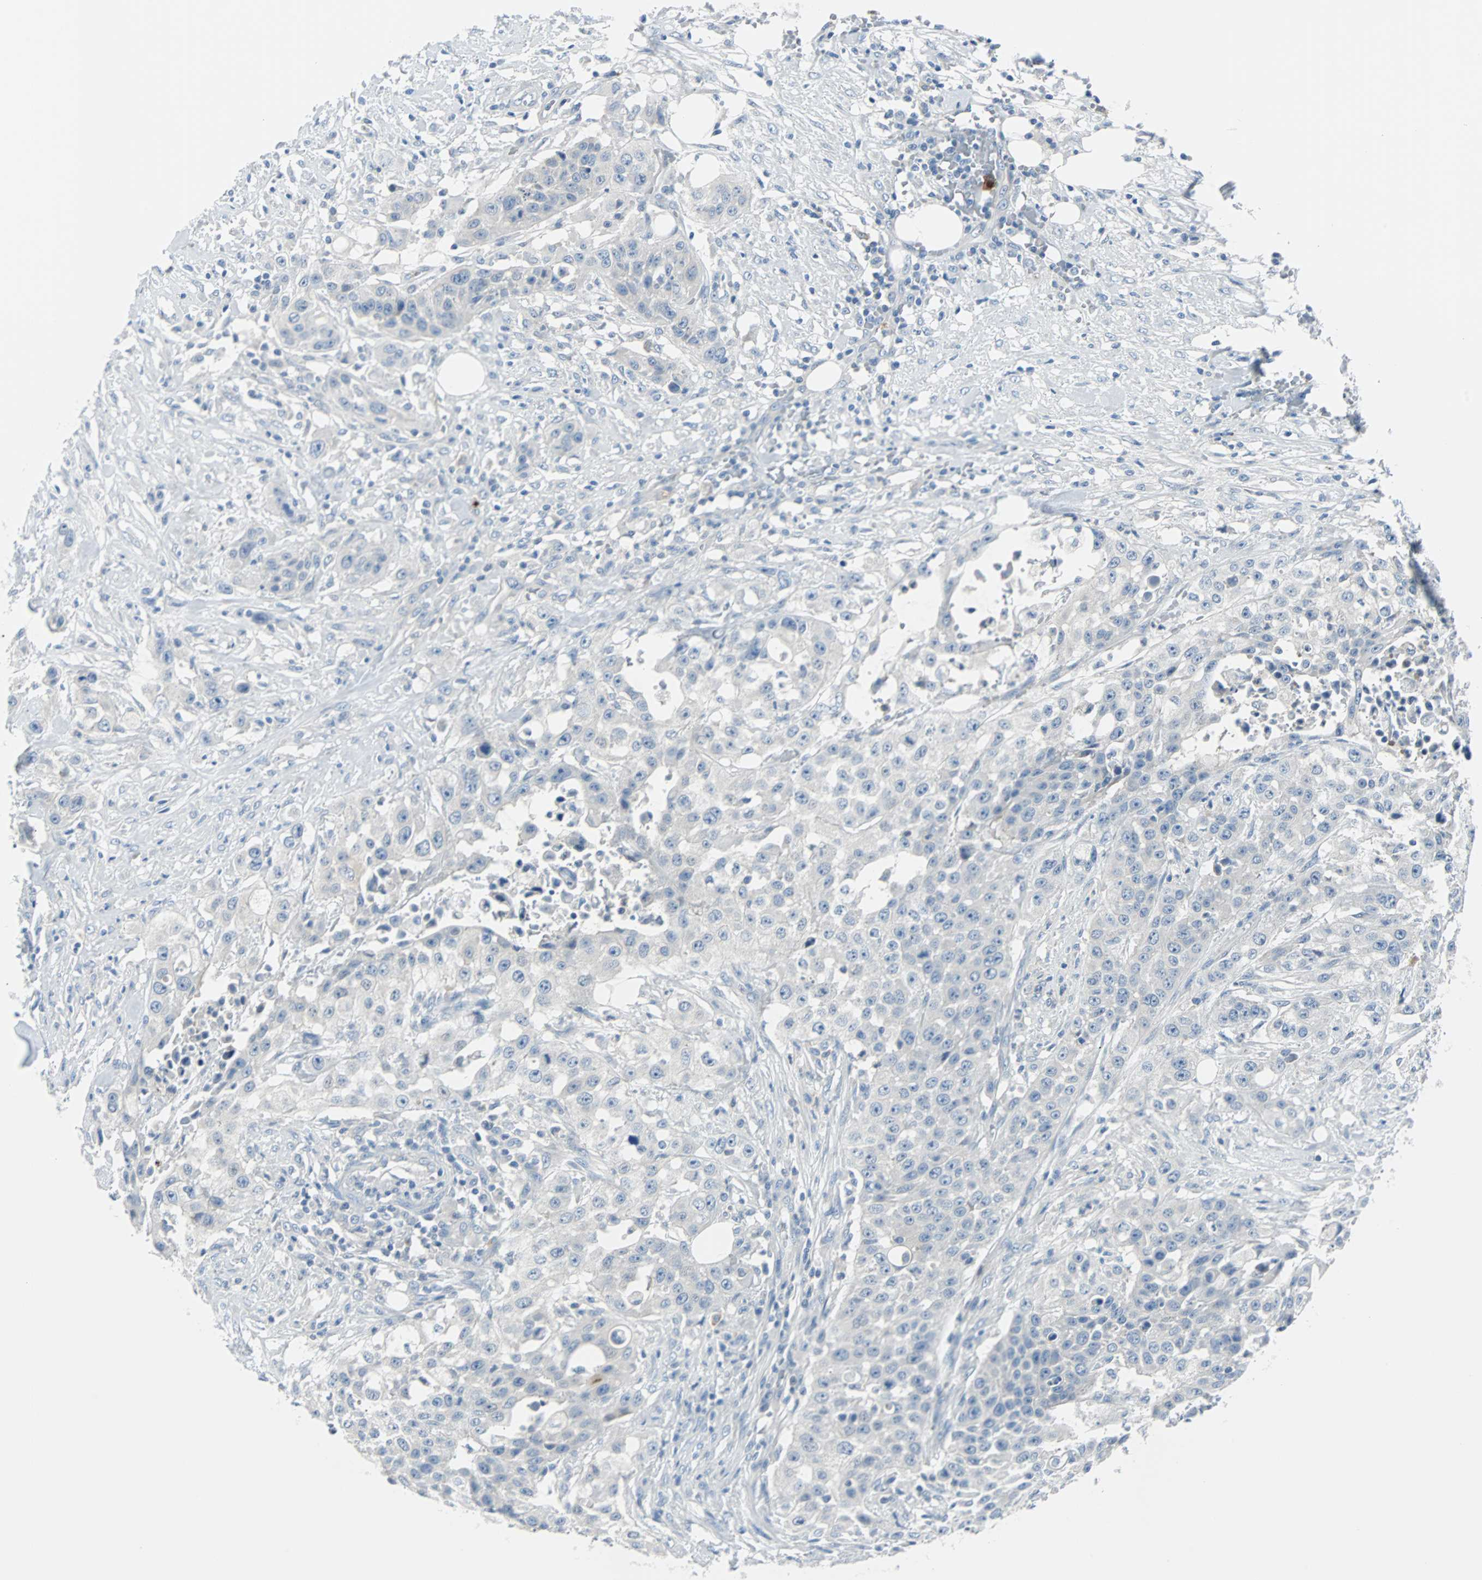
{"staining": {"intensity": "negative", "quantity": "none", "location": "none"}, "tissue": "urothelial cancer", "cell_type": "Tumor cells", "image_type": "cancer", "snomed": [{"axis": "morphology", "description": "Urothelial carcinoma, High grade"}, {"axis": "topography", "description": "Urinary bladder"}], "caption": "This is an immunohistochemistry image of urothelial cancer. There is no staining in tumor cells.", "gene": "RASA1", "patient": {"sex": "male", "age": 74}}